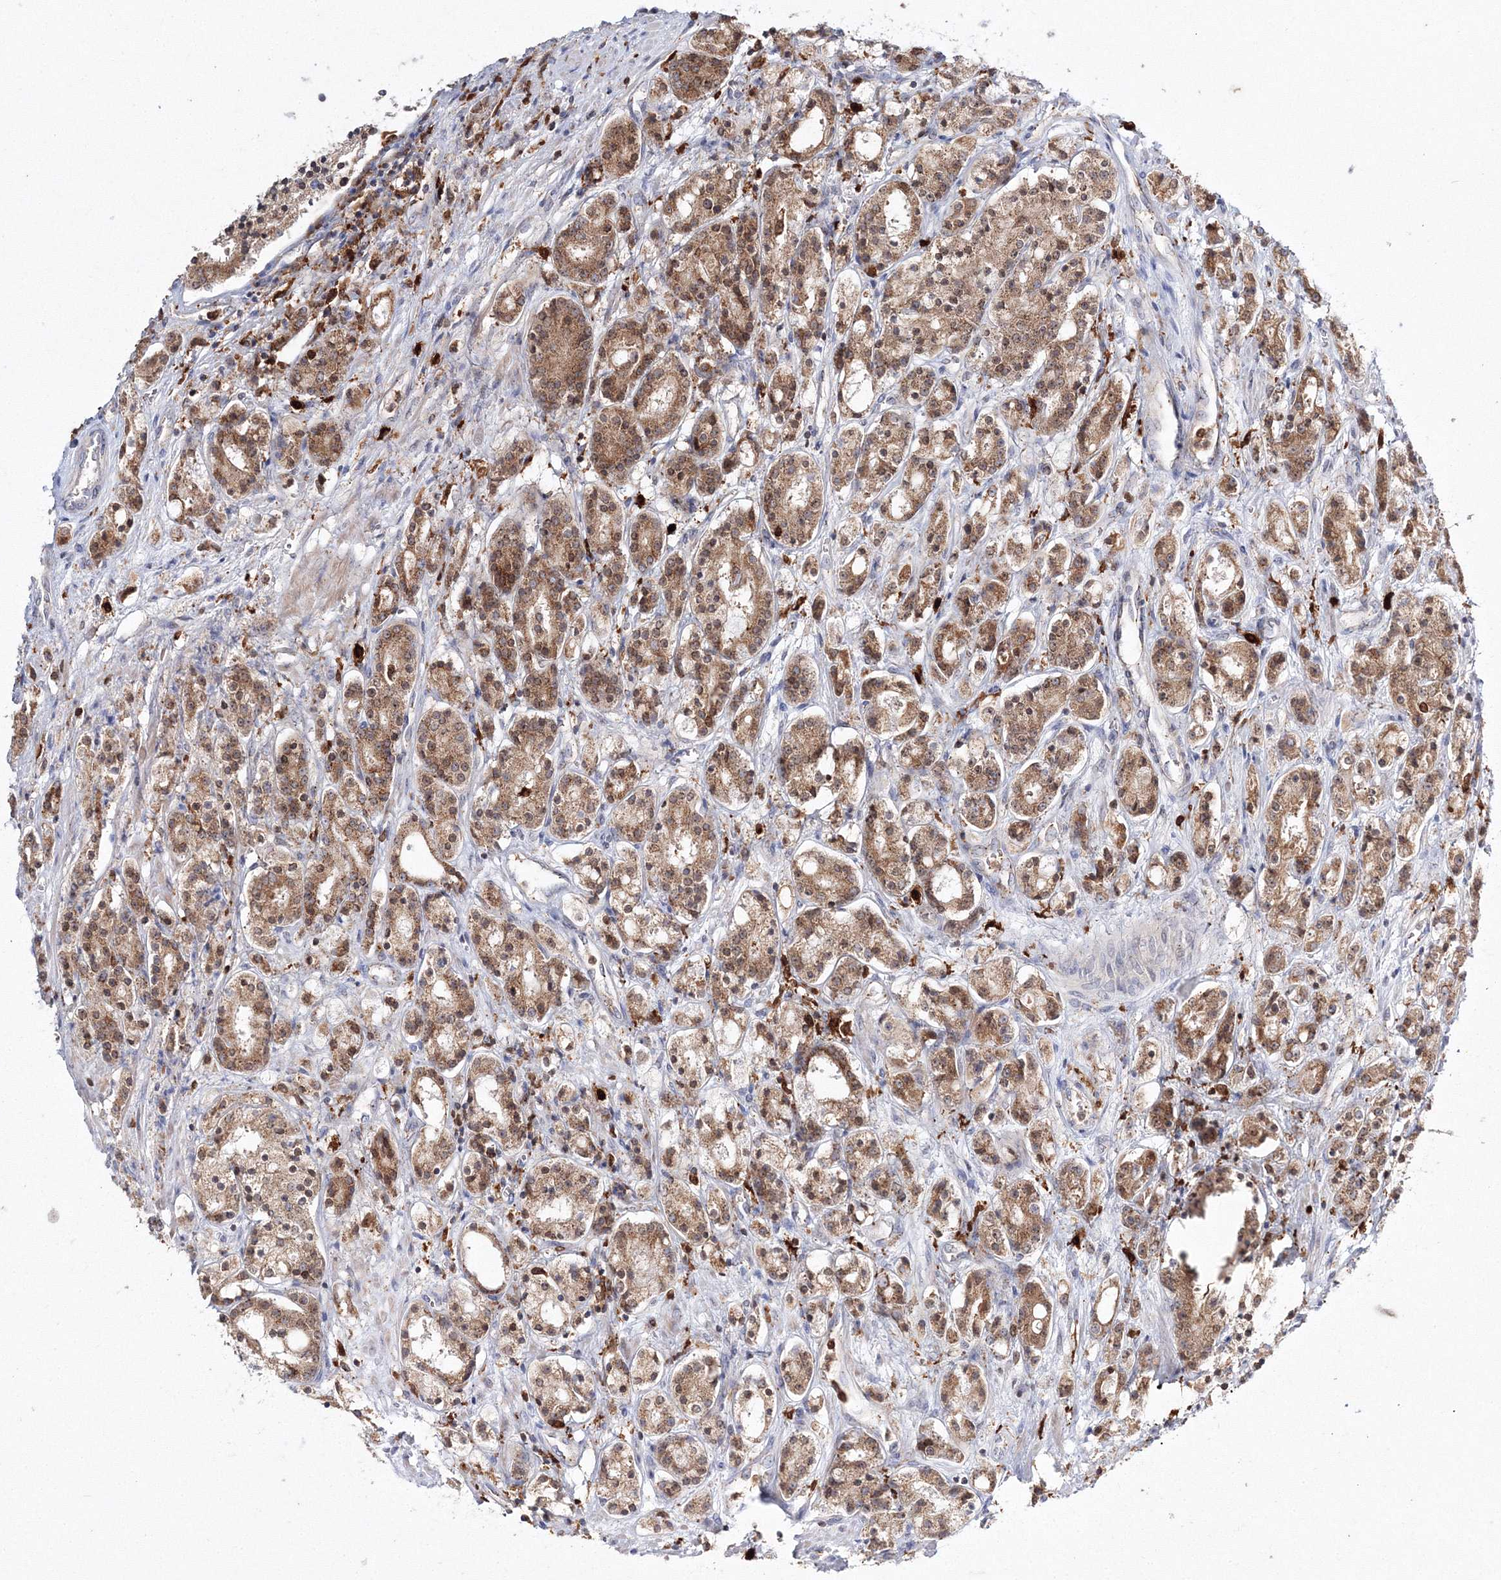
{"staining": {"intensity": "moderate", "quantity": ">75%", "location": "cytoplasmic/membranous"}, "tissue": "prostate cancer", "cell_type": "Tumor cells", "image_type": "cancer", "snomed": [{"axis": "morphology", "description": "Adenocarcinoma, High grade"}, {"axis": "topography", "description": "Prostate"}], "caption": "The photomicrograph displays a brown stain indicating the presence of a protein in the cytoplasmic/membranous of tumor cells in high-grade adenocarcinoma (prostate). The protein of interest is stained brown, and the nuclei are stained in blue (DAB (3,3'-diaminobenzidine) IHC with brightfield microscopy, high magnification).", "gene": "ARCN1", "patient": {"sex": "male", "age": 60}}